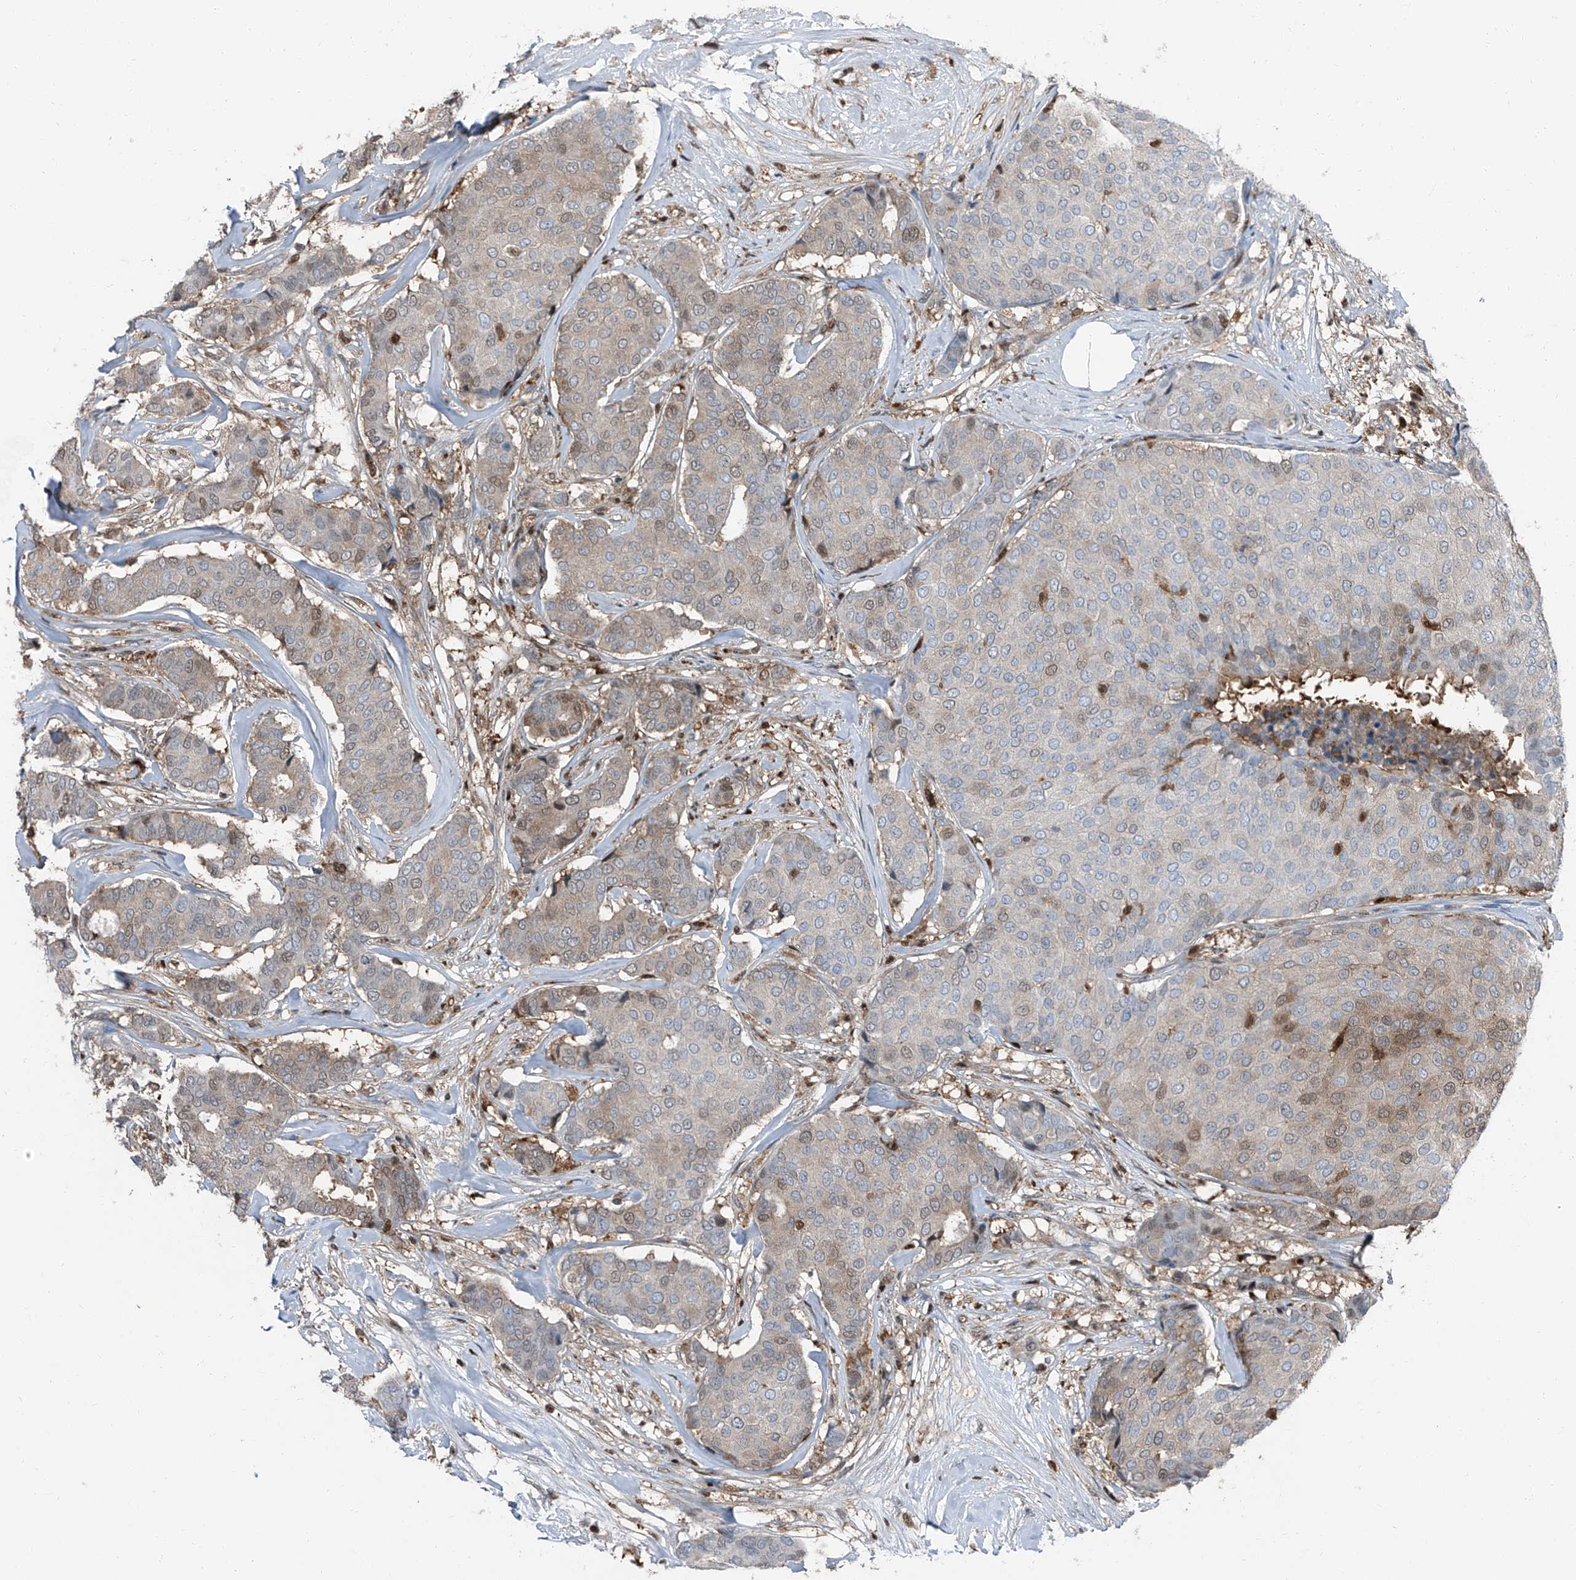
{"staining": {"intensity": "weak", "quantity": "25%-75%", "location": "cytoplasmic/membranous,nuclear"}, "tissue": "breast cancer", "cell_type": "Tumor cells", "image_type": "cancer", "snomed": [{"axis": "morphology", "description": "Duct carcinoma"}, {"axis": "topography", "description": "Breast"}], "caption": "DAB immunohistochemical staining of human breast intraductal carcinoma demonstrates weak cytoplasmic/membranous and nuclear protein expression in approximately 25%-75% of tumor cells. The staining was performed using DAB to visualize the protein expression in brown, while the nuclei were stained in blue with hematoxylin (Magnification: 20x).", "gene": "PSMB10", "patient": {"sex": "female", "age": 75}}